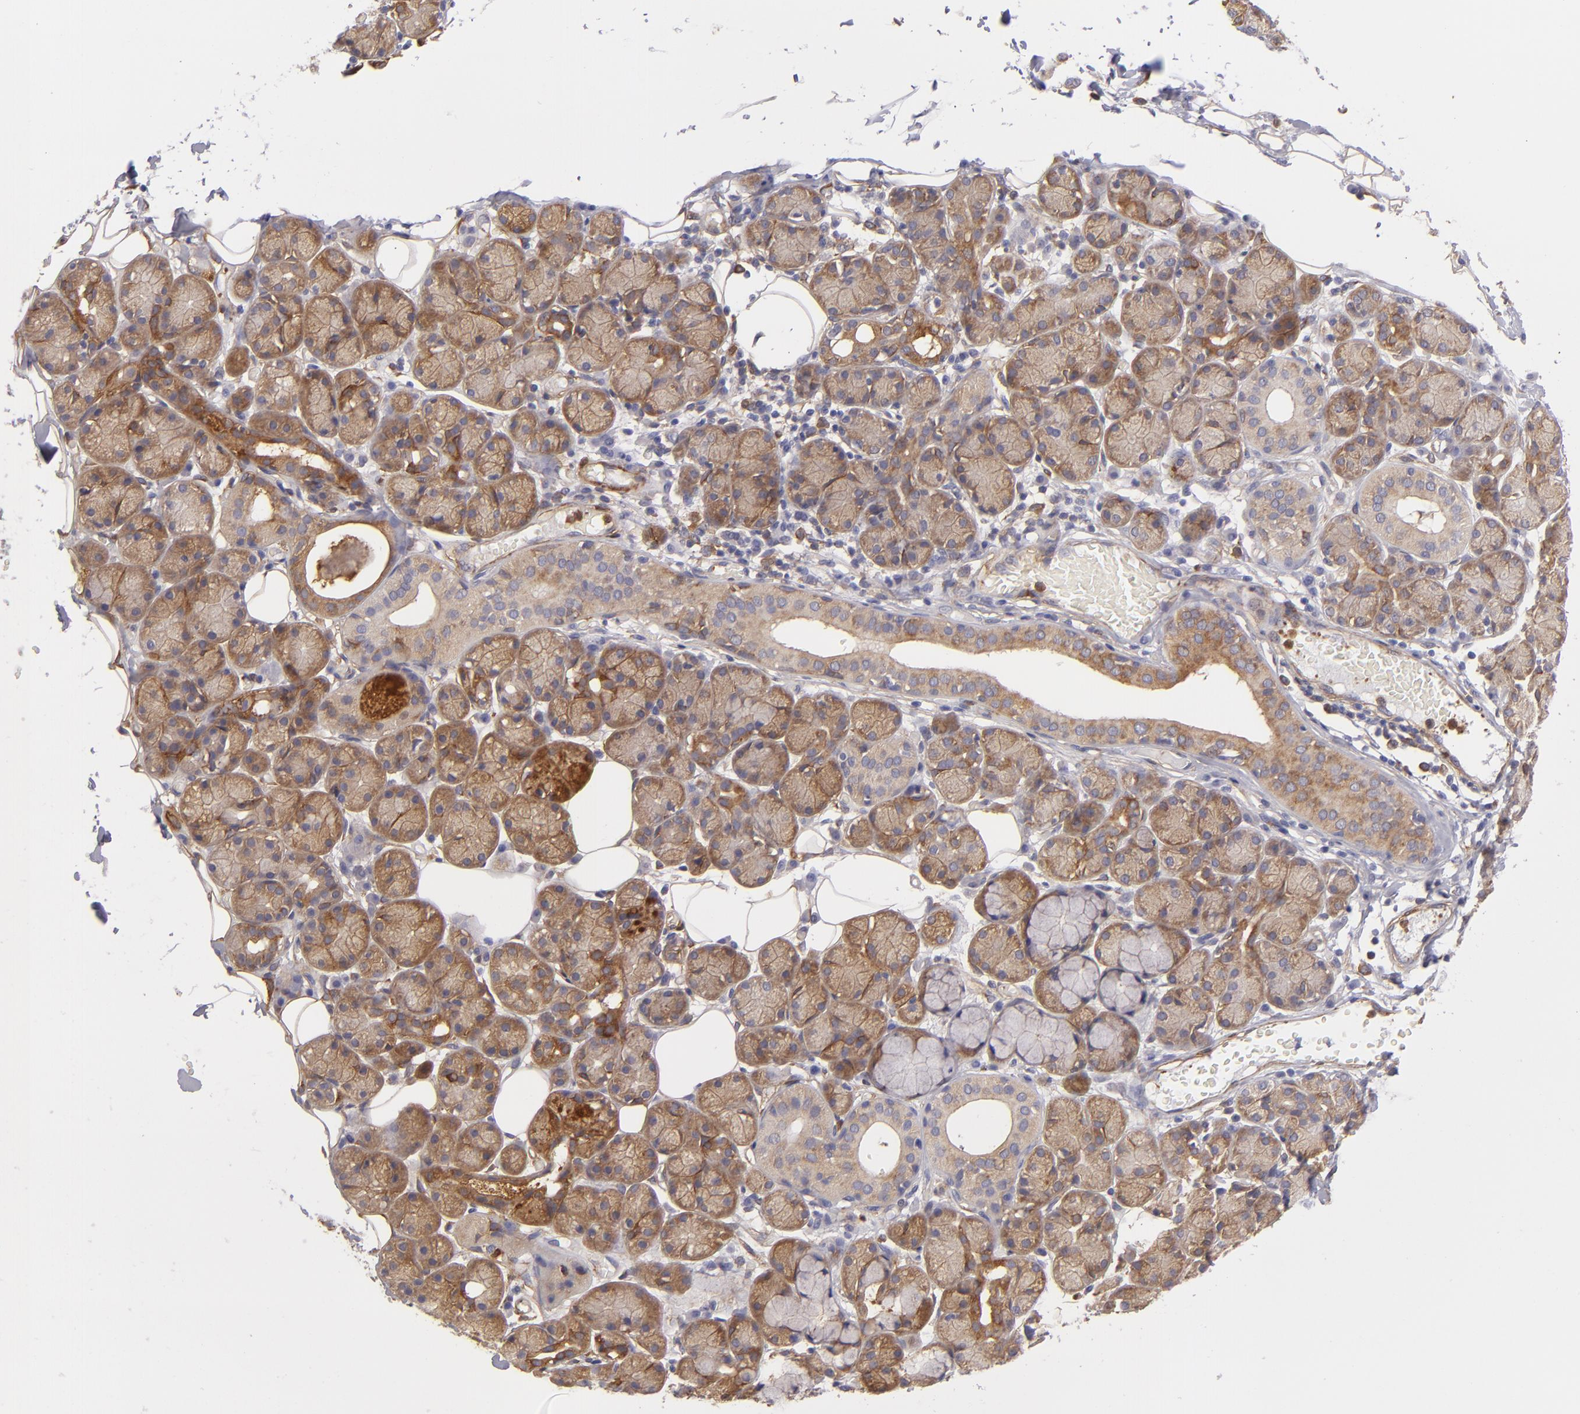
{"staining": {"intensity": "moderate", "quantity": ">75%", "location": "cytoplasmic/membranous"}, "tissue": "salivary gland", "cell_type": "Glandular cells", "image_type": "normal", "snomed": [{"axis": "morphology", "description": "Normal tissue, NOS"}, {"axis": "topography", "description": "Salivary gland"}], "caption": "This photomicrograph shows immunohistochemistry (IHC) staining of benign salivary gland, with medium moderate cytoplasmic/membranous expression in approximately >75% of glandular cells.", "gene": "VCL", "patient": {"sex": "male", "age": 54}}